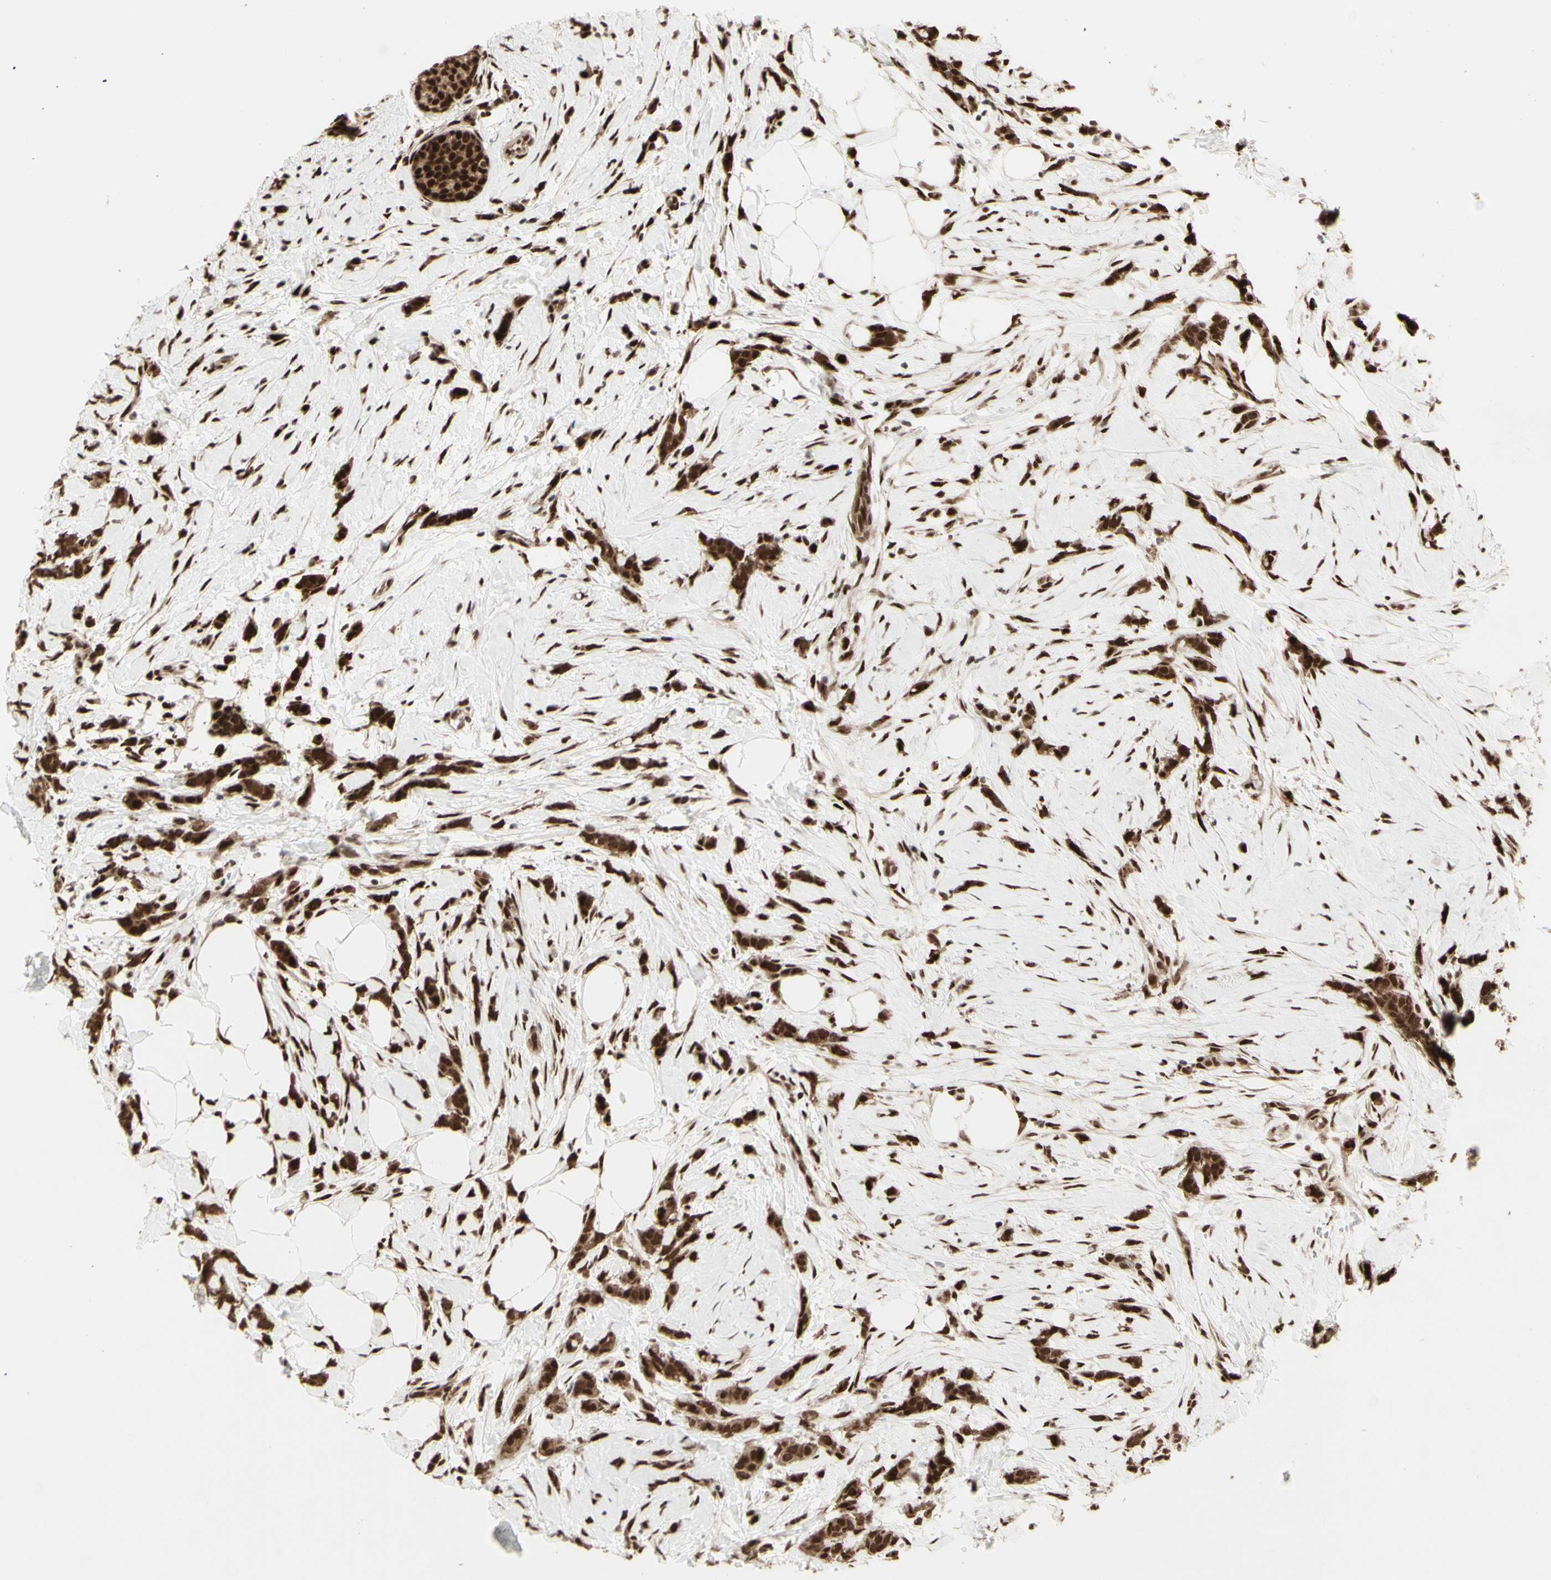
{"staining": {"intensity": "strong", "quantity": ">75%", "location": "cytoplasmic/membranous,nuclear"}, "tissue": "breast cancer", "cell_type": "Tumor cells", "image_type": "cancer", "snomed": [{"axis": "morphology", "description": "Lobular carcinoma, in situ"}, {"axis": "morphology", "description": "Lobular carcinoma"}, {"axis": "topography", "description": "Breast"}], "caption": "Strong cytoplasmic/membranous and nuclear protein expression is identified in about >75% of tumor cells in breast lobular carcinoma. Using DAB (3,3'-diaminobenzidine) (brown) and hematoxylin (blue) stains, captured at high magnification using brightfield microscopy.", "gene": "CBX1", "patient": {"sex": "female", "age": 41}}